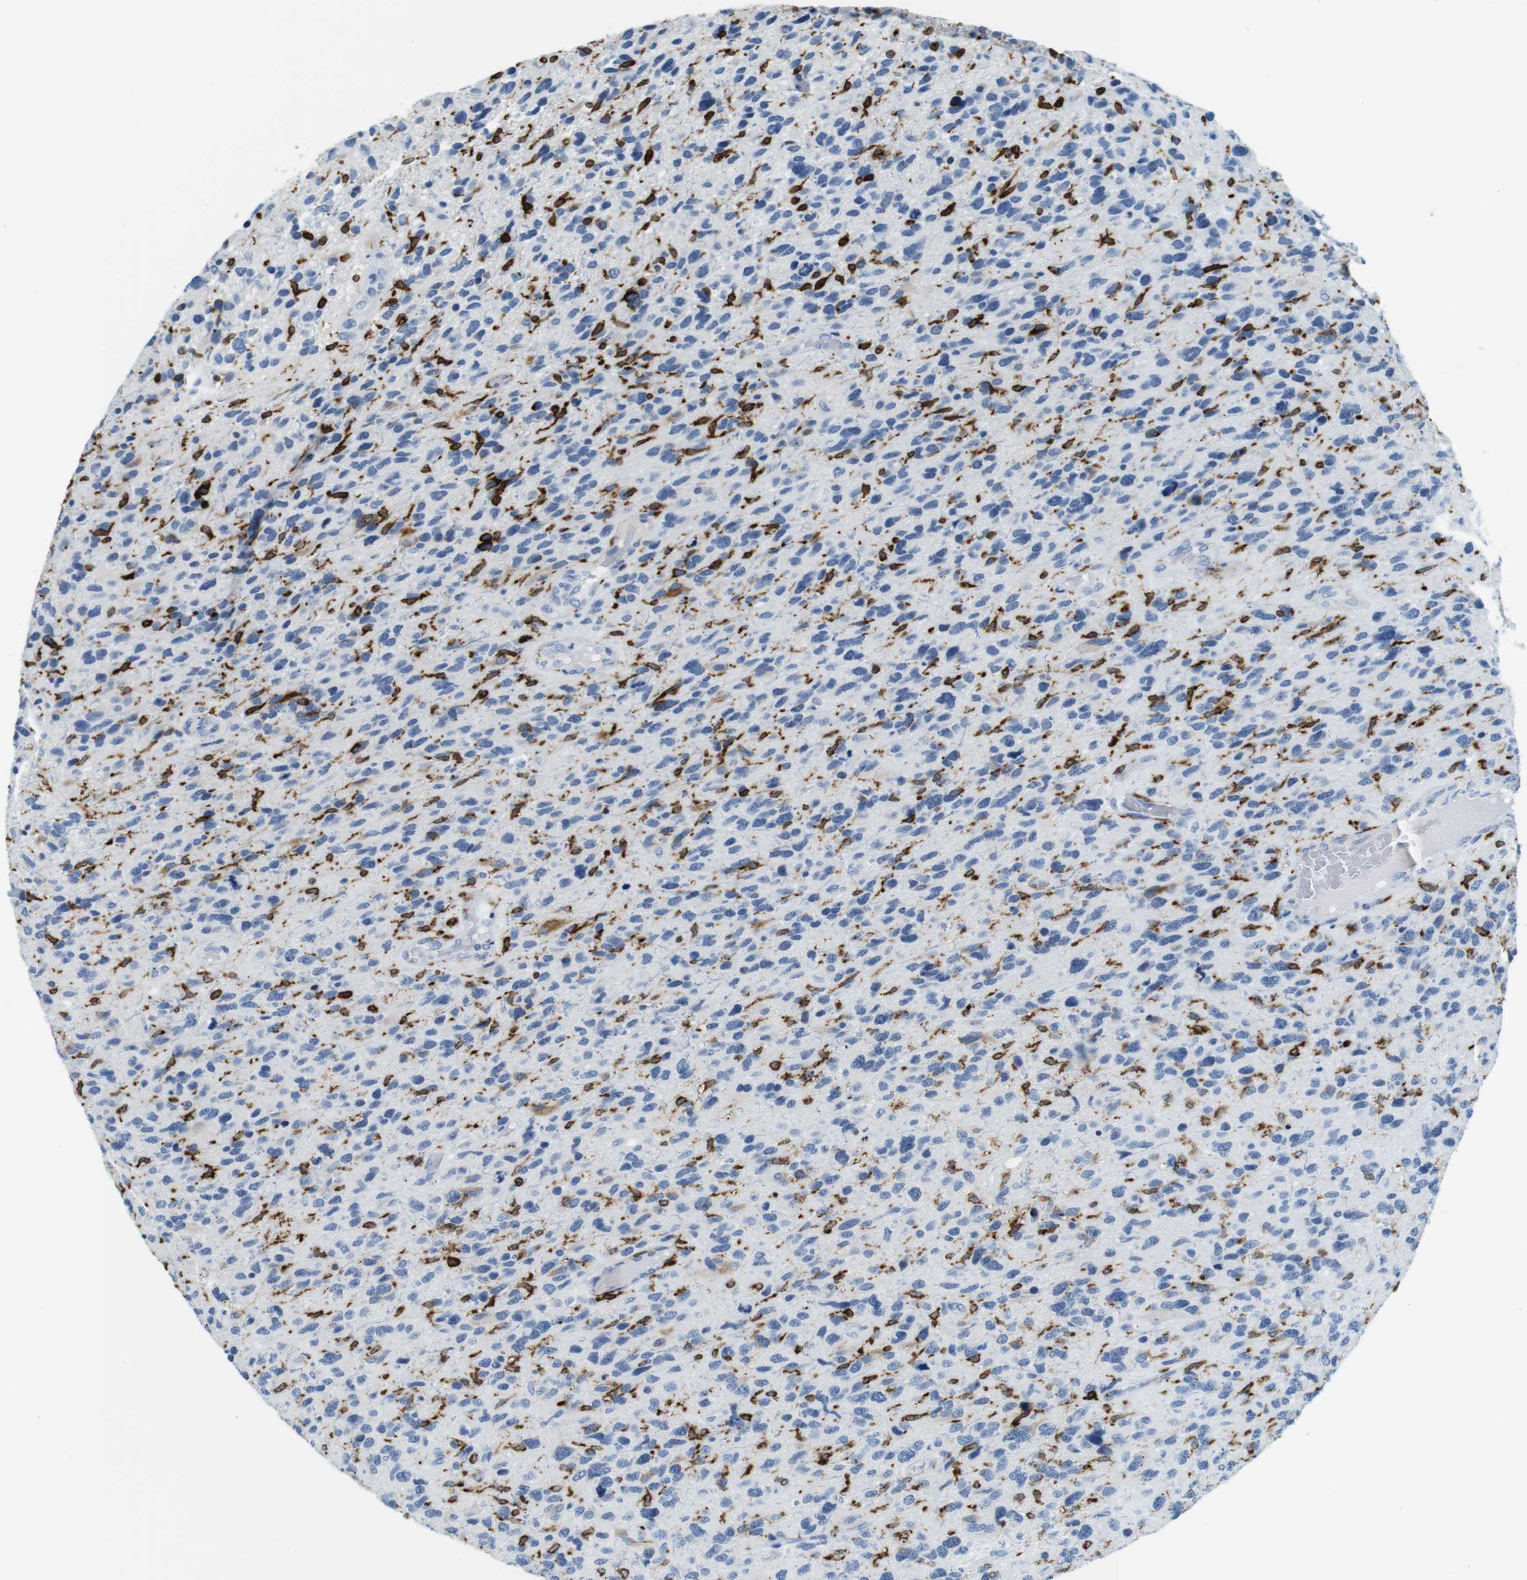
{"staining": {"intensity": "strong", "quantity": "<25%", "location": "cytoplasmic/membranous"}, "tissue": "glioma", "cell_type": "Tumor cells", "image_type": "cancer", "snomed": [{"axis": "morphology", "description": "Glioma, malignant, High grade"}, {"axis": "topography", "description": "Brain"}], "caption": "Immunohistochemical staining of glioma displays medium levels of strong cytoplasmic/membranous positivity in approximately <25% of tumor cells. The staining was performed using DAB (3,3'-diaminobenzidine) to visualize the protein expression in brown, while the nuclei were stained in blue with hematoxylin (Magnification: 20x).", "gene": "CIITA", "patient": {"sex": "female", "age": 58}}